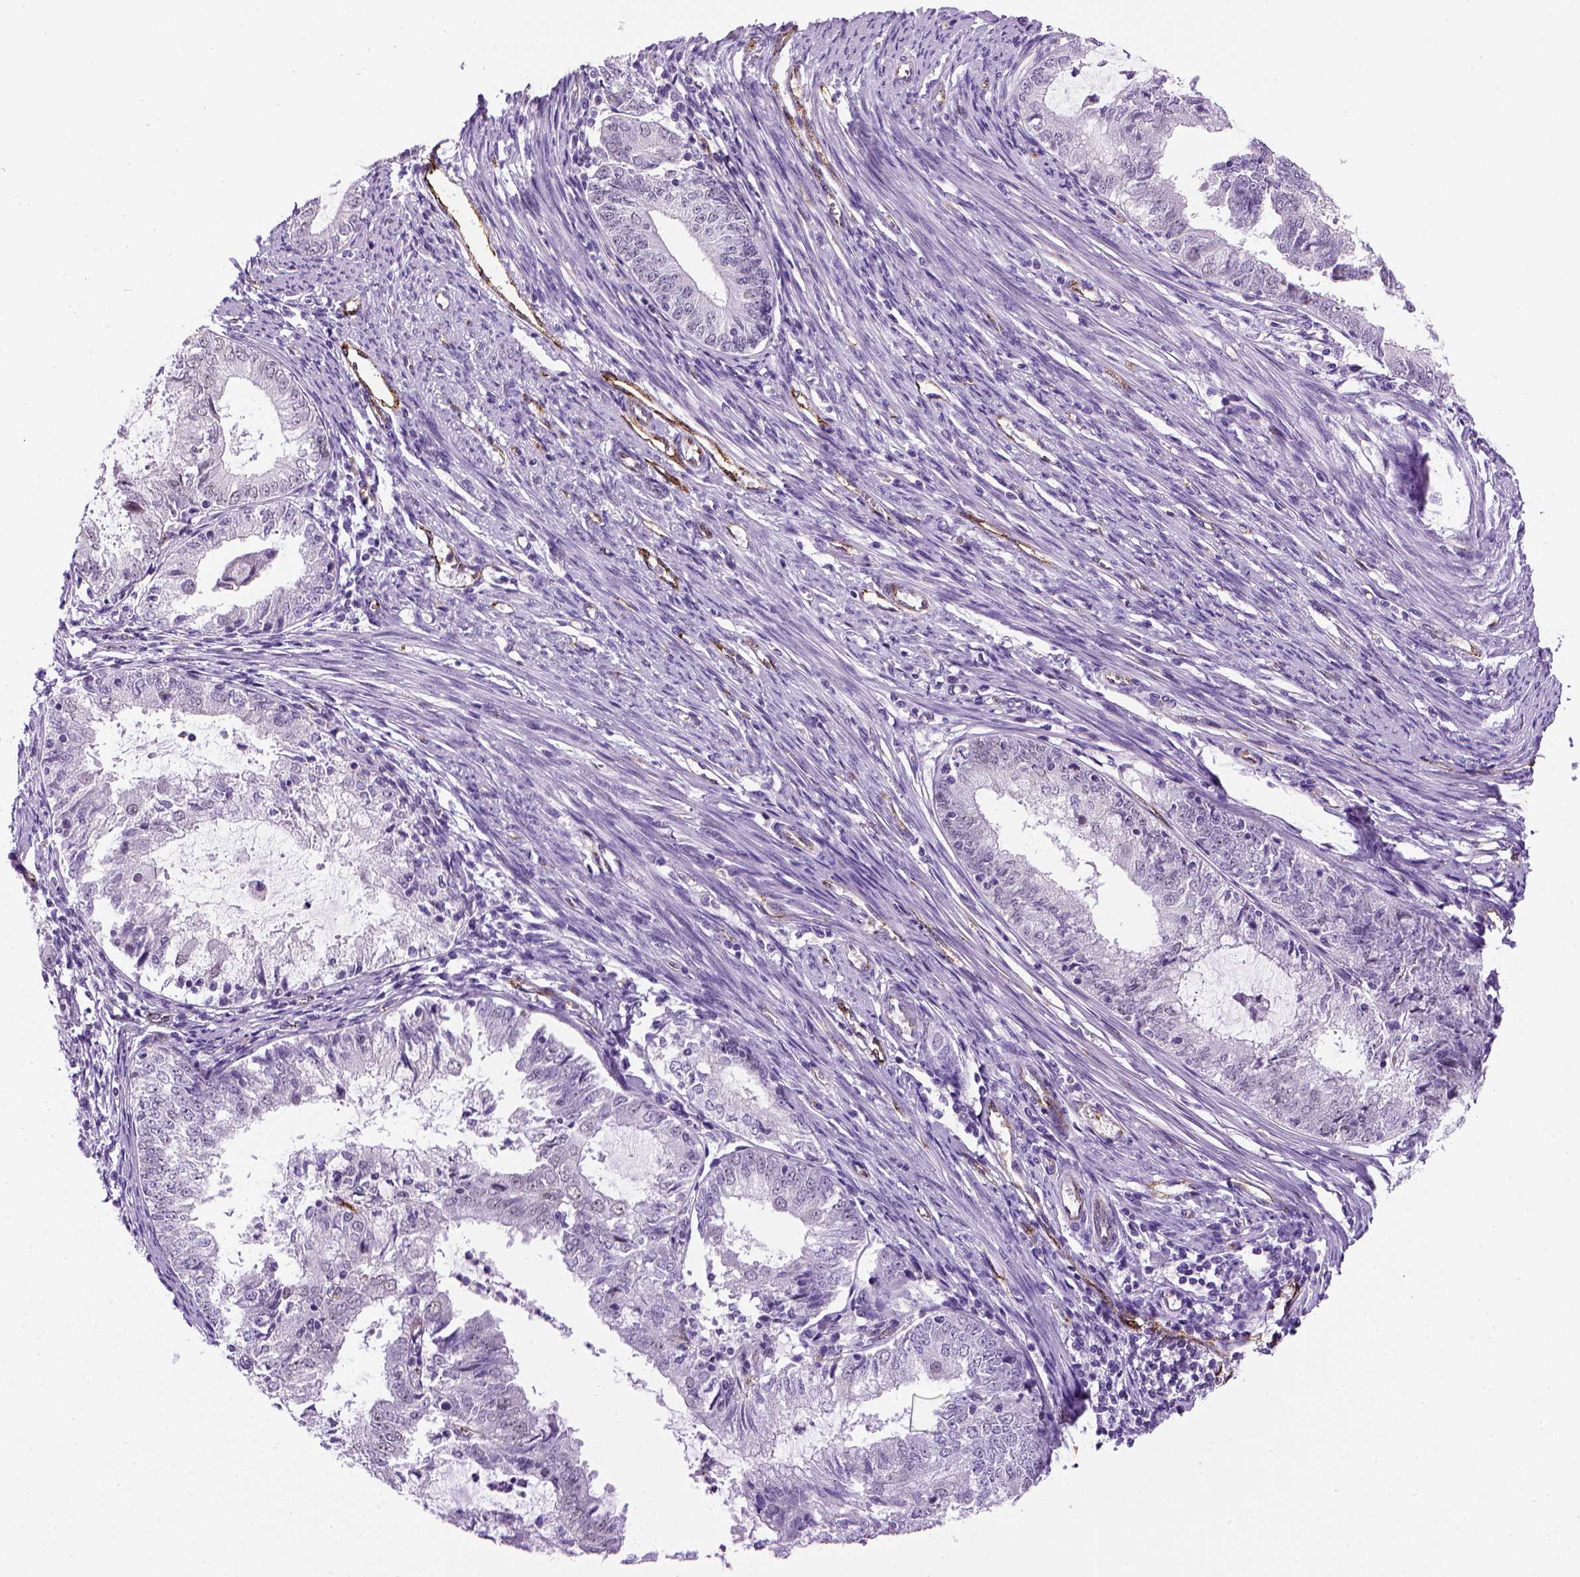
{"staining": {"intensity": "negative", "quantity": "none", "location": "none"}, "tissue": "endometrial cancer", "cell_type": "Tumor cells", "image_type": "cancer", "snomed": [{"axis": "morphology", "description": "Adenocarcinoma, NOS"}, {"axis": "topography", "description": "Endometrium"}], "caption": "This is a histopathology image of immunohistochemistry (IHC) staining of endometrial cancer (adenocarcinoma), which shows no staining in tumor cells.", "gene": "VWF", "patient": {"sex": "female", "age": 57}}